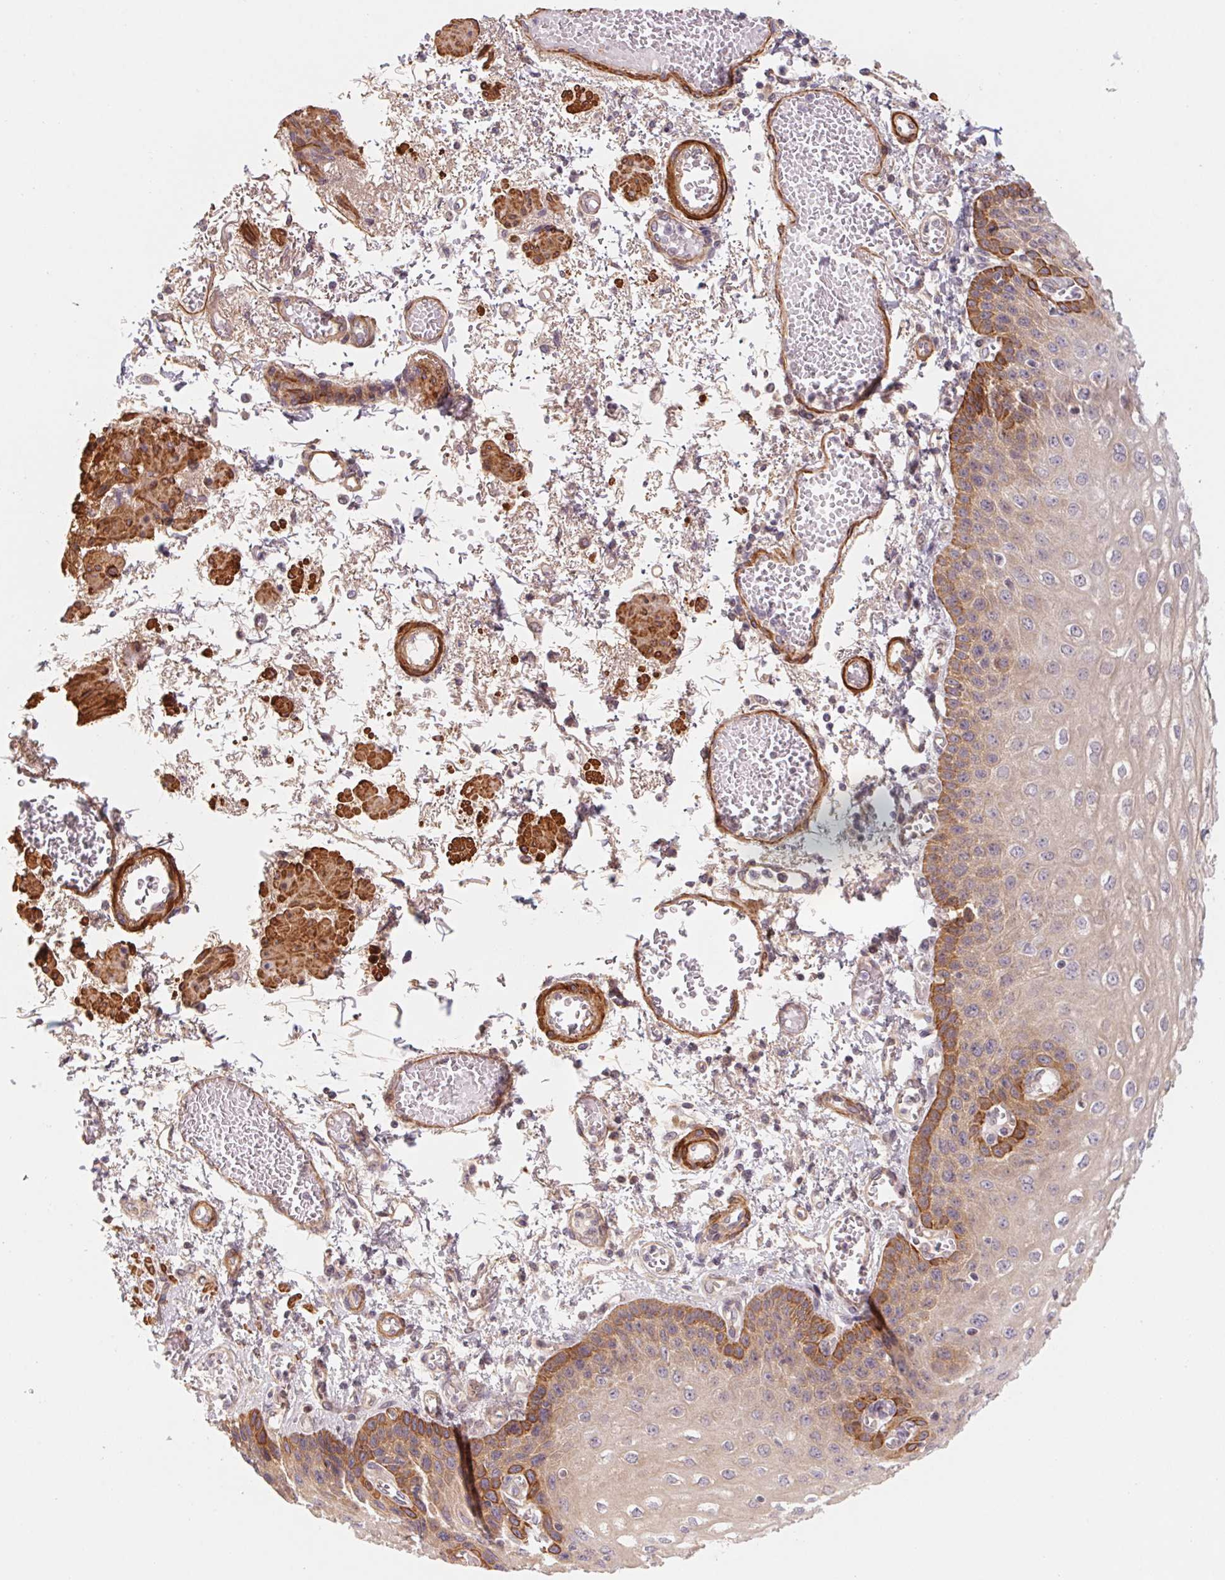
{"staining": {"intensity": "moderate", "quantity": "<25%", "location": "cytoplasmic/membranous"}, "tissue": "esophagus", "cell_type": "Squamous epithelial cells", "image_type": "normal", "snomed": [{"axis": "morphology", "description": "Normal tissue, NOS"}, {"axis": "morphology", "description": "Adenocarcinoma, NOS"}, {"axis": "topography", "description": "Esophagus"}], "caption": "Moderate cytoplasmic/membranous expression for a protein is identified in about <25% of squamous epithelial cells of unremarkable esophagus using immunohistochemistry (IHC).", "gene": "CCDC112", "patient": {"sex": "male", "age": 81}}